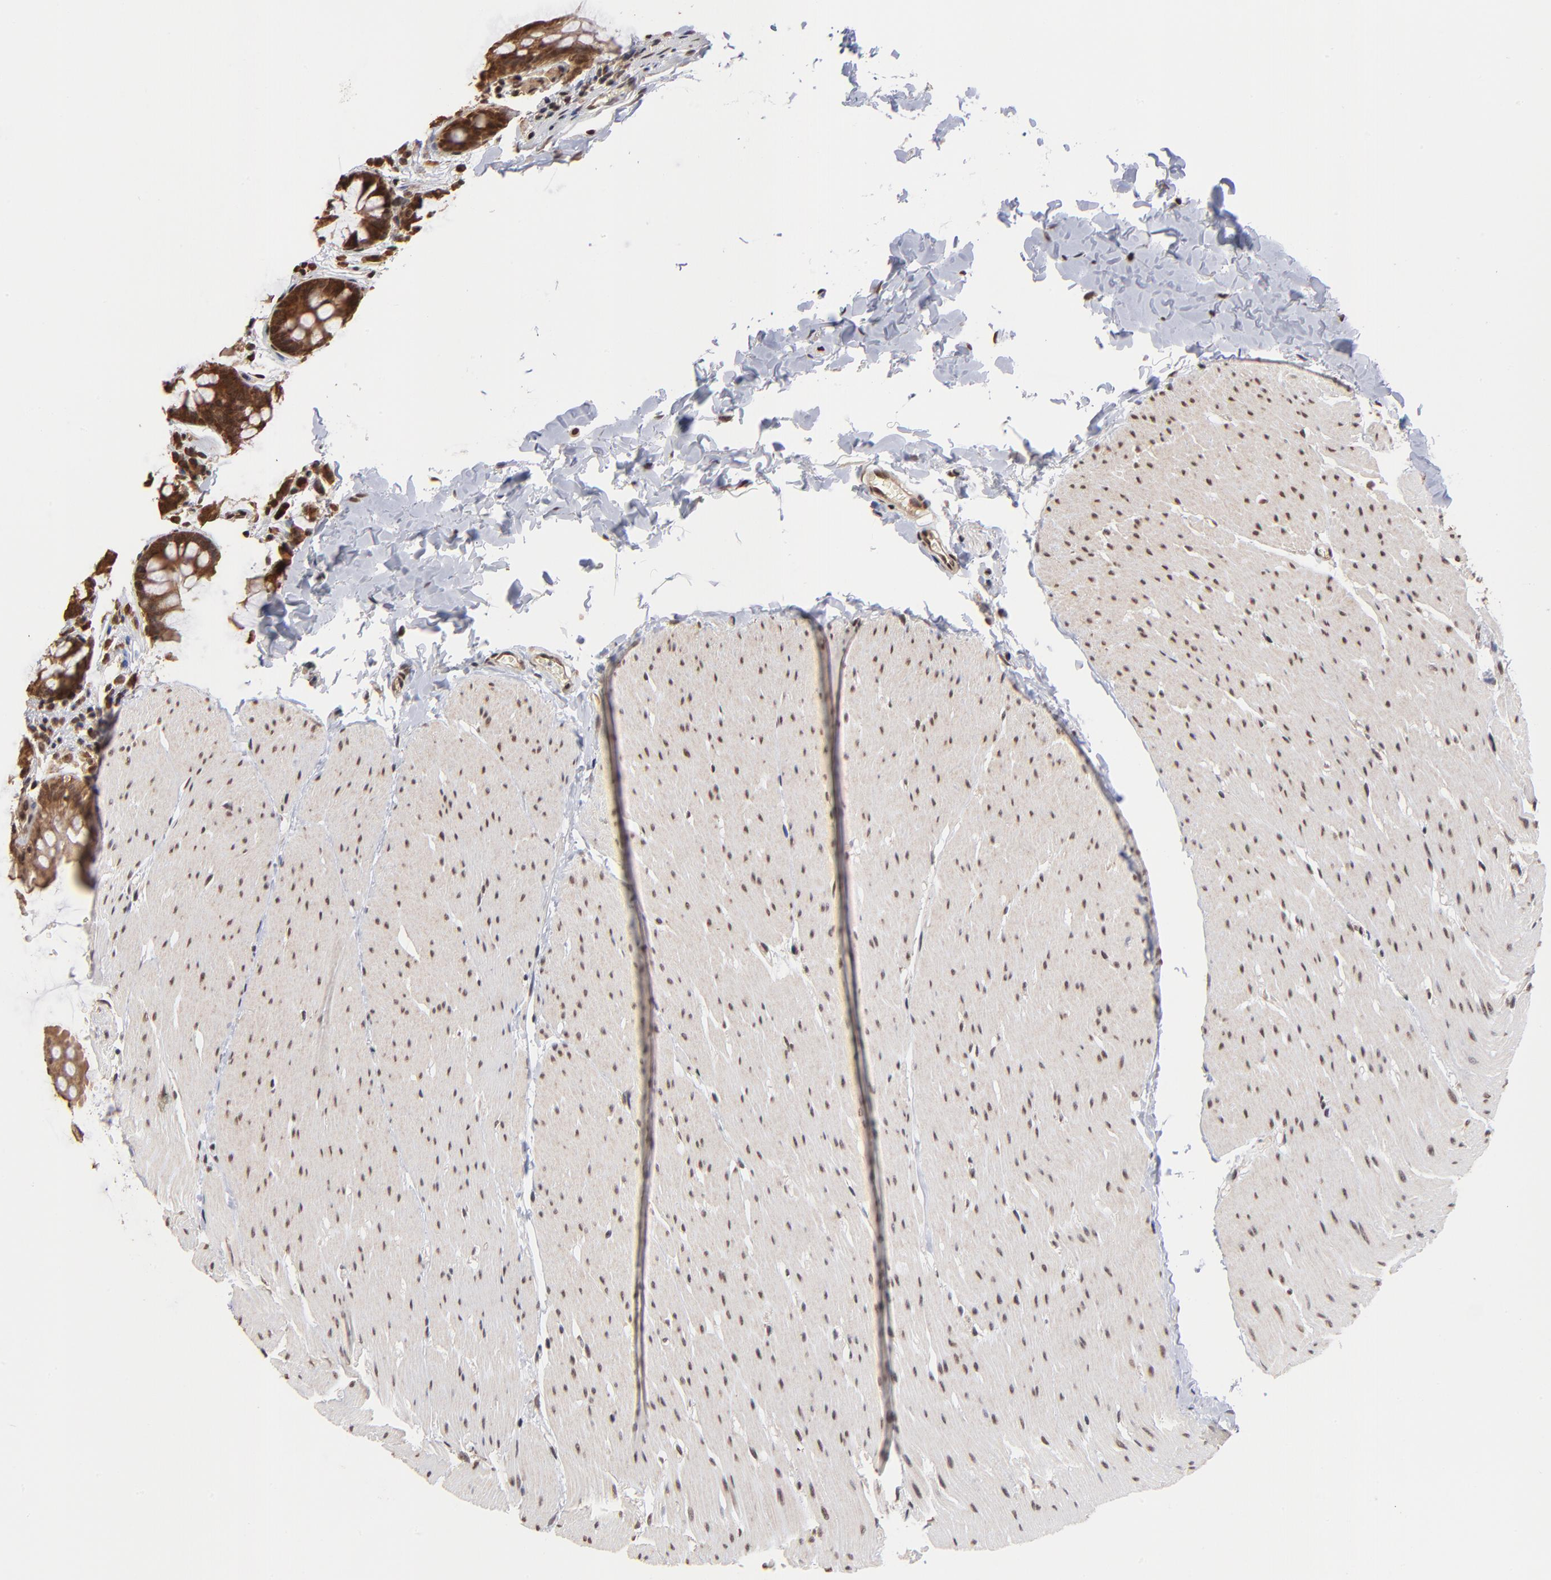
{"staining": {"intensity": "moderate", "quantity": ">75%", "location": "cytoplasmic/membranous,nuclear"}, "tissue": "colon", "cell_type": "Endothelial cells", "image_type": "normal", "snomed": [{"axis": "morphology", "description": "Normal tissue, NOS"}, {"axis": "topography", "description": "Smooth muscle"}, {"axis": "topography", "description": "Colon"}], "caption": "Protein staining of benign colon reveals moderate cytoplasmic/membranous,nuclear expression in approximately >75% of endothelial cells. Nuclei are stained in blue.", "gene": "BRPF1", "patient": {"sex": "male", "age": 67}}